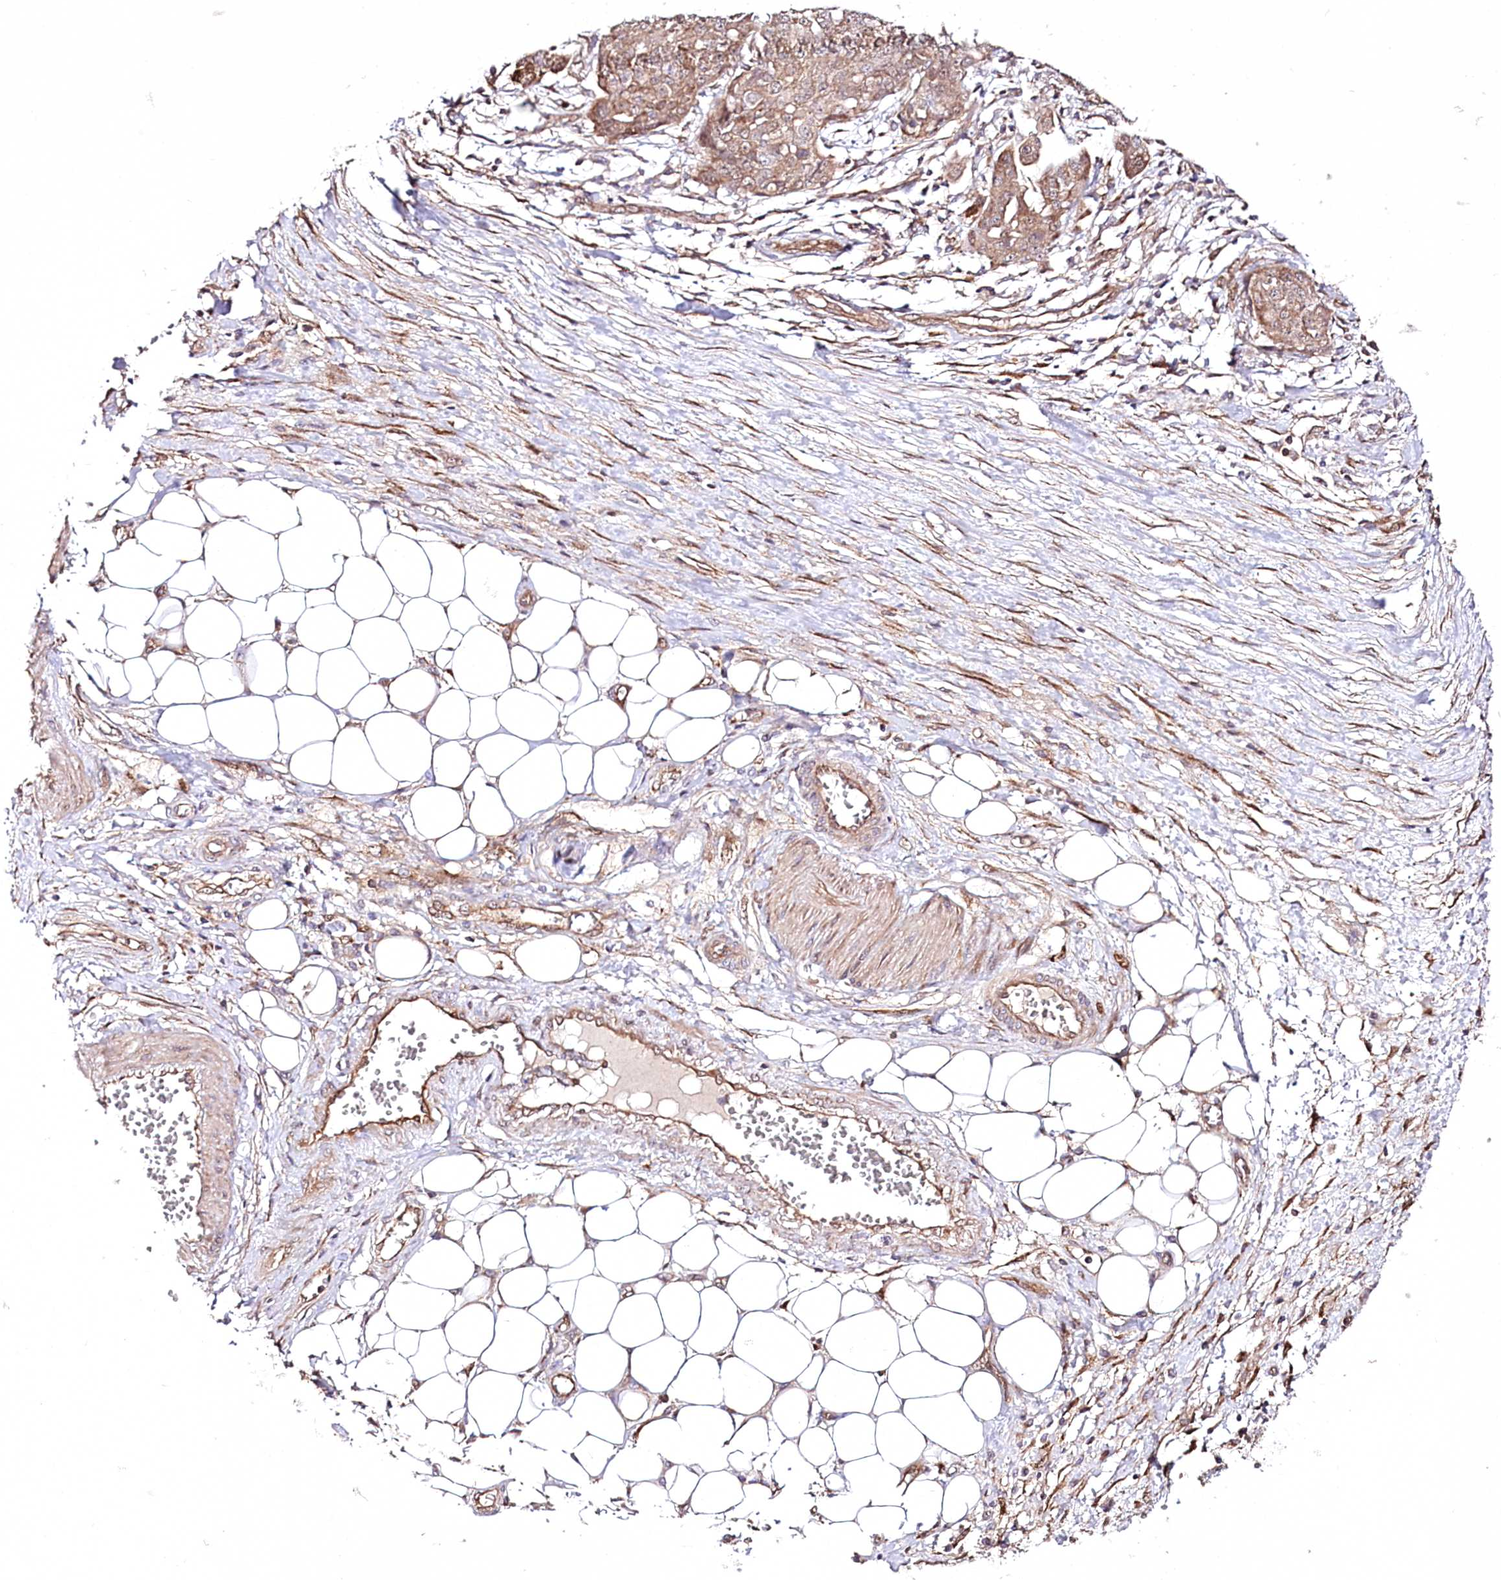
{"staining": {"intensity": "moderate", "quantity": ">75%", "location": "cytoplasmic/membranous"}, "tissue": "ovarian cancer", "cell_type": "Tumor cells", "image_type": "cancer", "snomed": [{"axis": "morphology", "description": "Cystadenocarcinoma, serous, NOS"}, {"axis": "topography", "description": "Soft tissue"}, {"axis": "topography", "description": "Ovary"}], "caption": "A brown stain labels moderate cytoplasmic/membranous staining of a protein in ovarian cancer tumor cells.", "gene": "REXO2", "patient": {"sex": "female", "age": 57}}